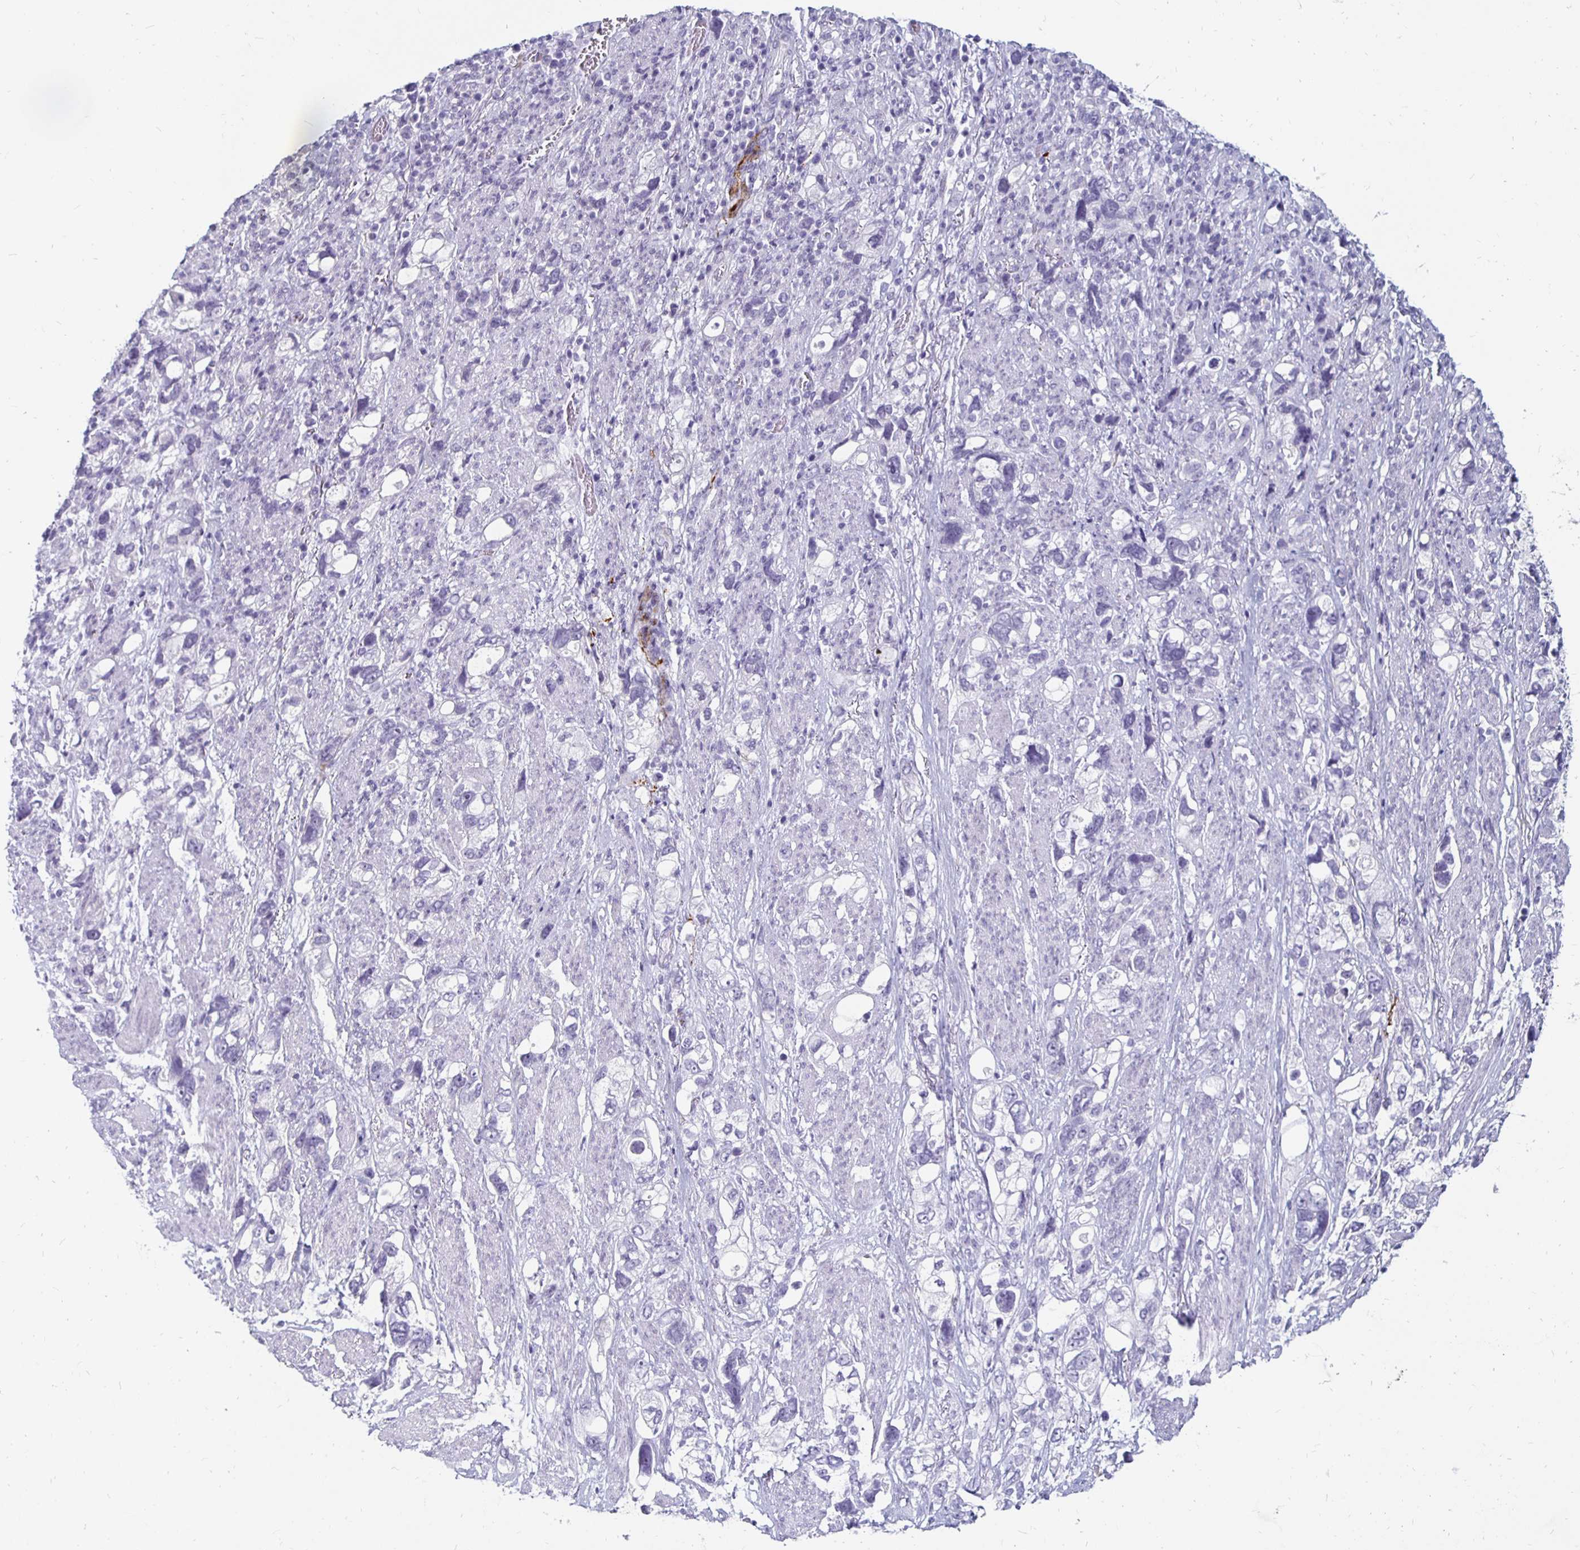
{"staining": {"intensity": "negative", "quantity": "none", "location": "none"}, "tissue": "stomach cancer", "cell_type": "Tumor cells", "image_type": "cancer", "snomed": [{"axis": "morphology", "description": "Adenocarcinoma, NOS"}, {"axis": "topography", "description": "Stomach, upper"}], "caption": "IHC of stomach adenocarcinoma demonstrates no staining in tumor cells. (Immunohistochemistry, brightfield microscopy, high magnification).", "gene": "KCNQ2", "patient": {"sex": "female", "age": 81}}